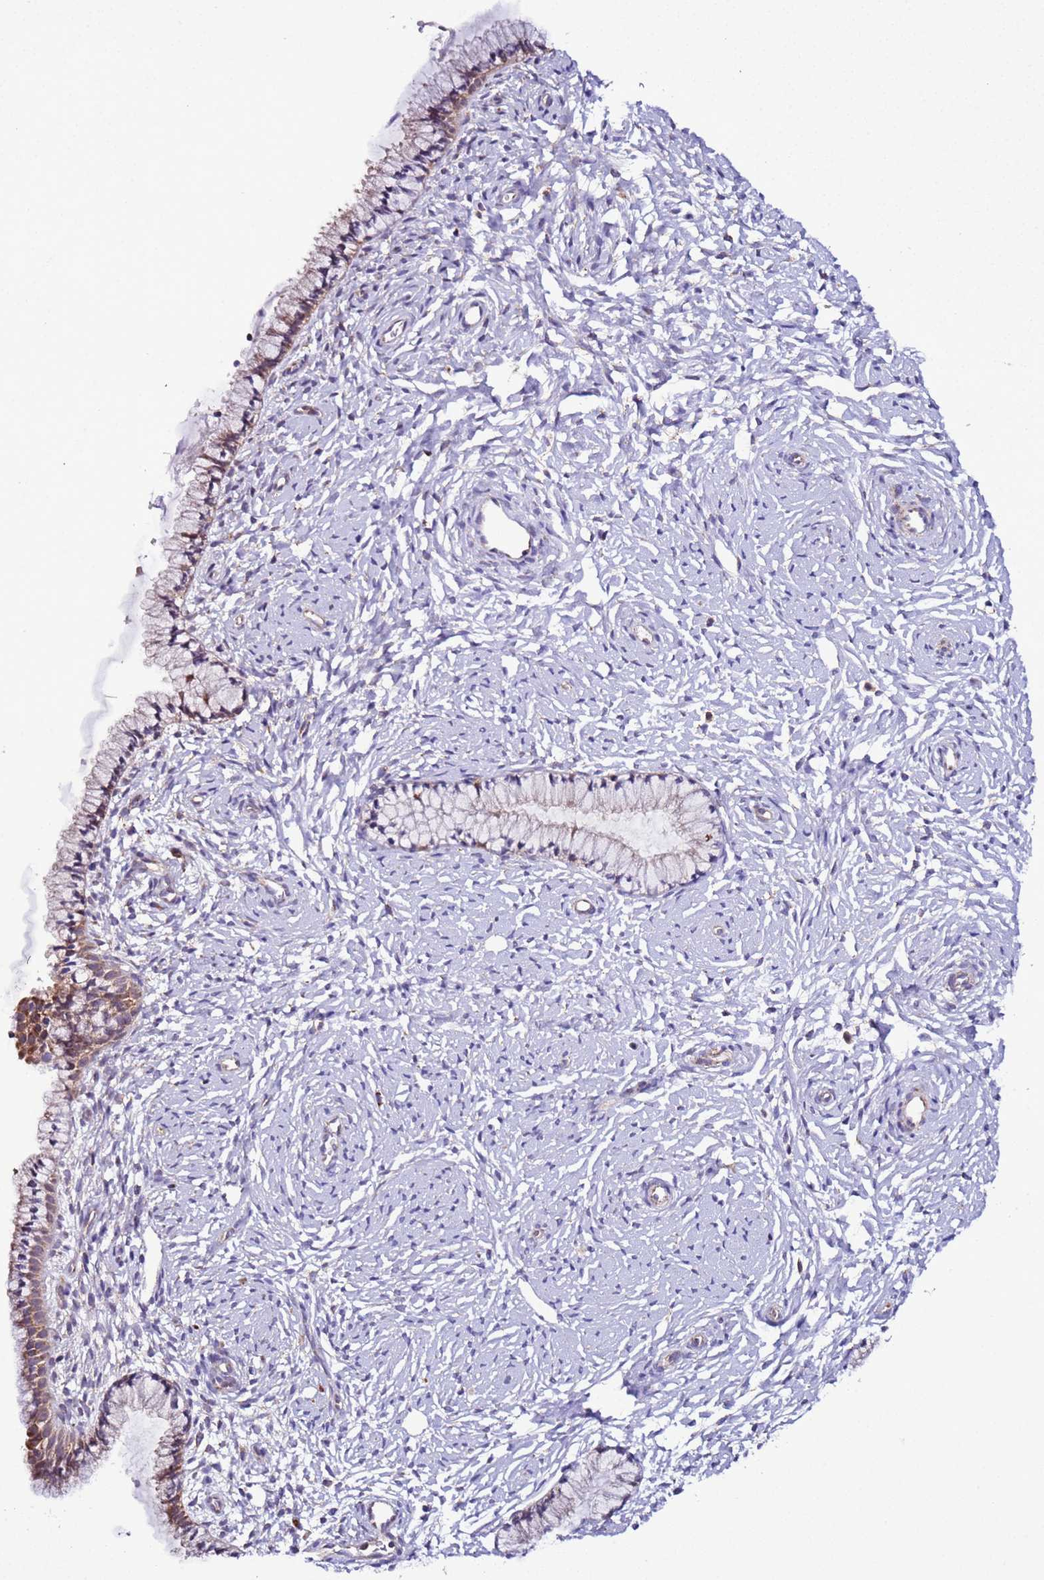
{"staining": {"intensity": "moderate", "quantity": "25%-75%", "location": "cytoplasmic/membranous"}, "tissue": "cervix", "cell_type": "Glandular cells", "image_type": "normal", "snomed": [{"axis": "morphology", "description": "Normal tissue, NOS"}, {"axis": "topography", "description": "Cervix"}], "caption": "Glandular cells display medium levels of moderate cytoplasmic/membranous staining in about 25%-75% of cells in normal human cervix.", "gene": "AHI1", "patient": {"sex": "female", "age": 33}}